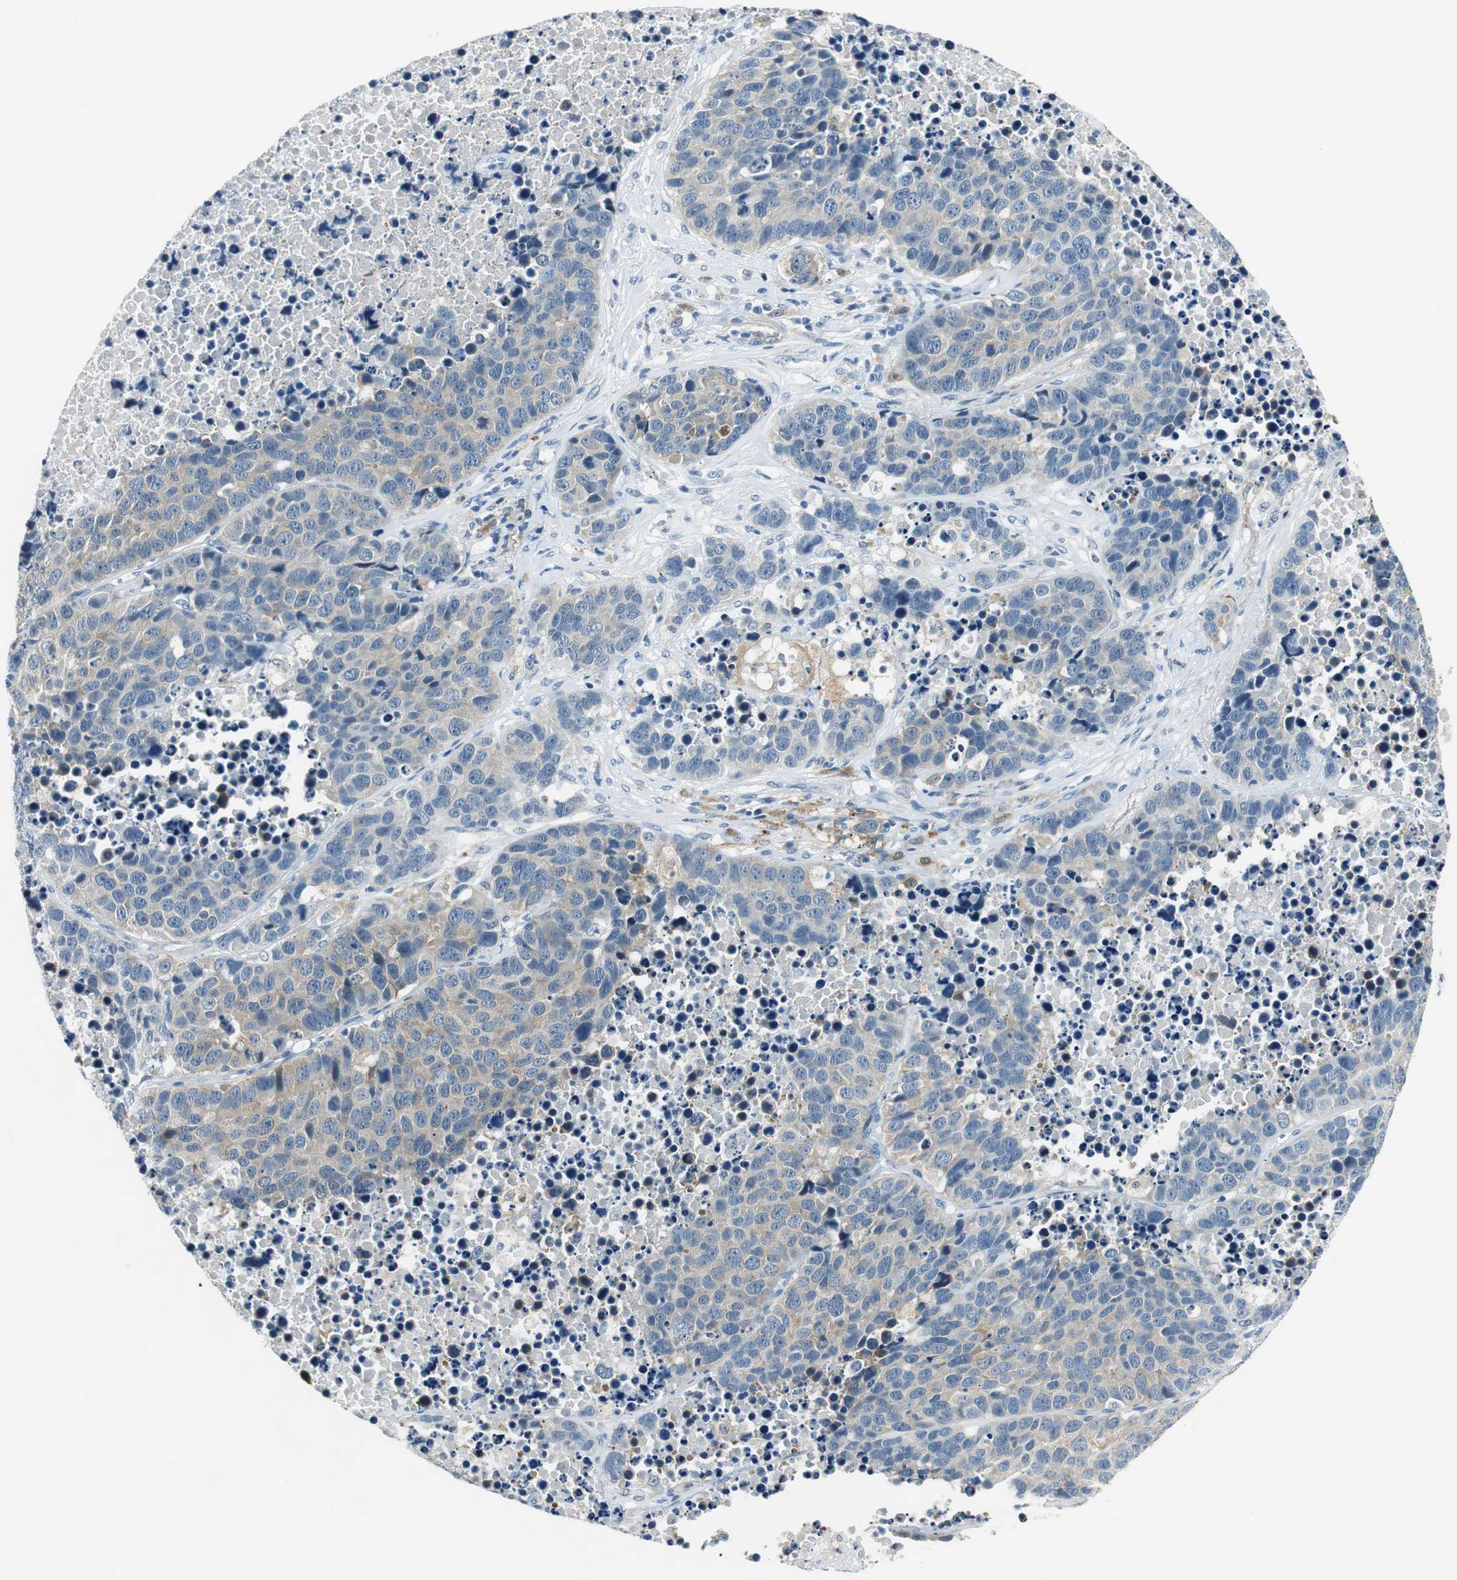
{"staining": {"intensity": "weak", "quantity": "<25%", "location": "cytoplasmic/membranous"}, "tissue": "carcinoid", "cell_type": "Tumor cells", "image_type": "cancer", "snomed": [{"axis": "morphology", "description": "Carcinoid, malignant, NOS"}, {"axis": "topography", "description": "Lung"}], "caption": "Tumor cells are negative for brown protein staining in carcinoid. Nuclei are stained in blue.", "gene": "ME1", "patient": {"sex": "male", "age": 60}}